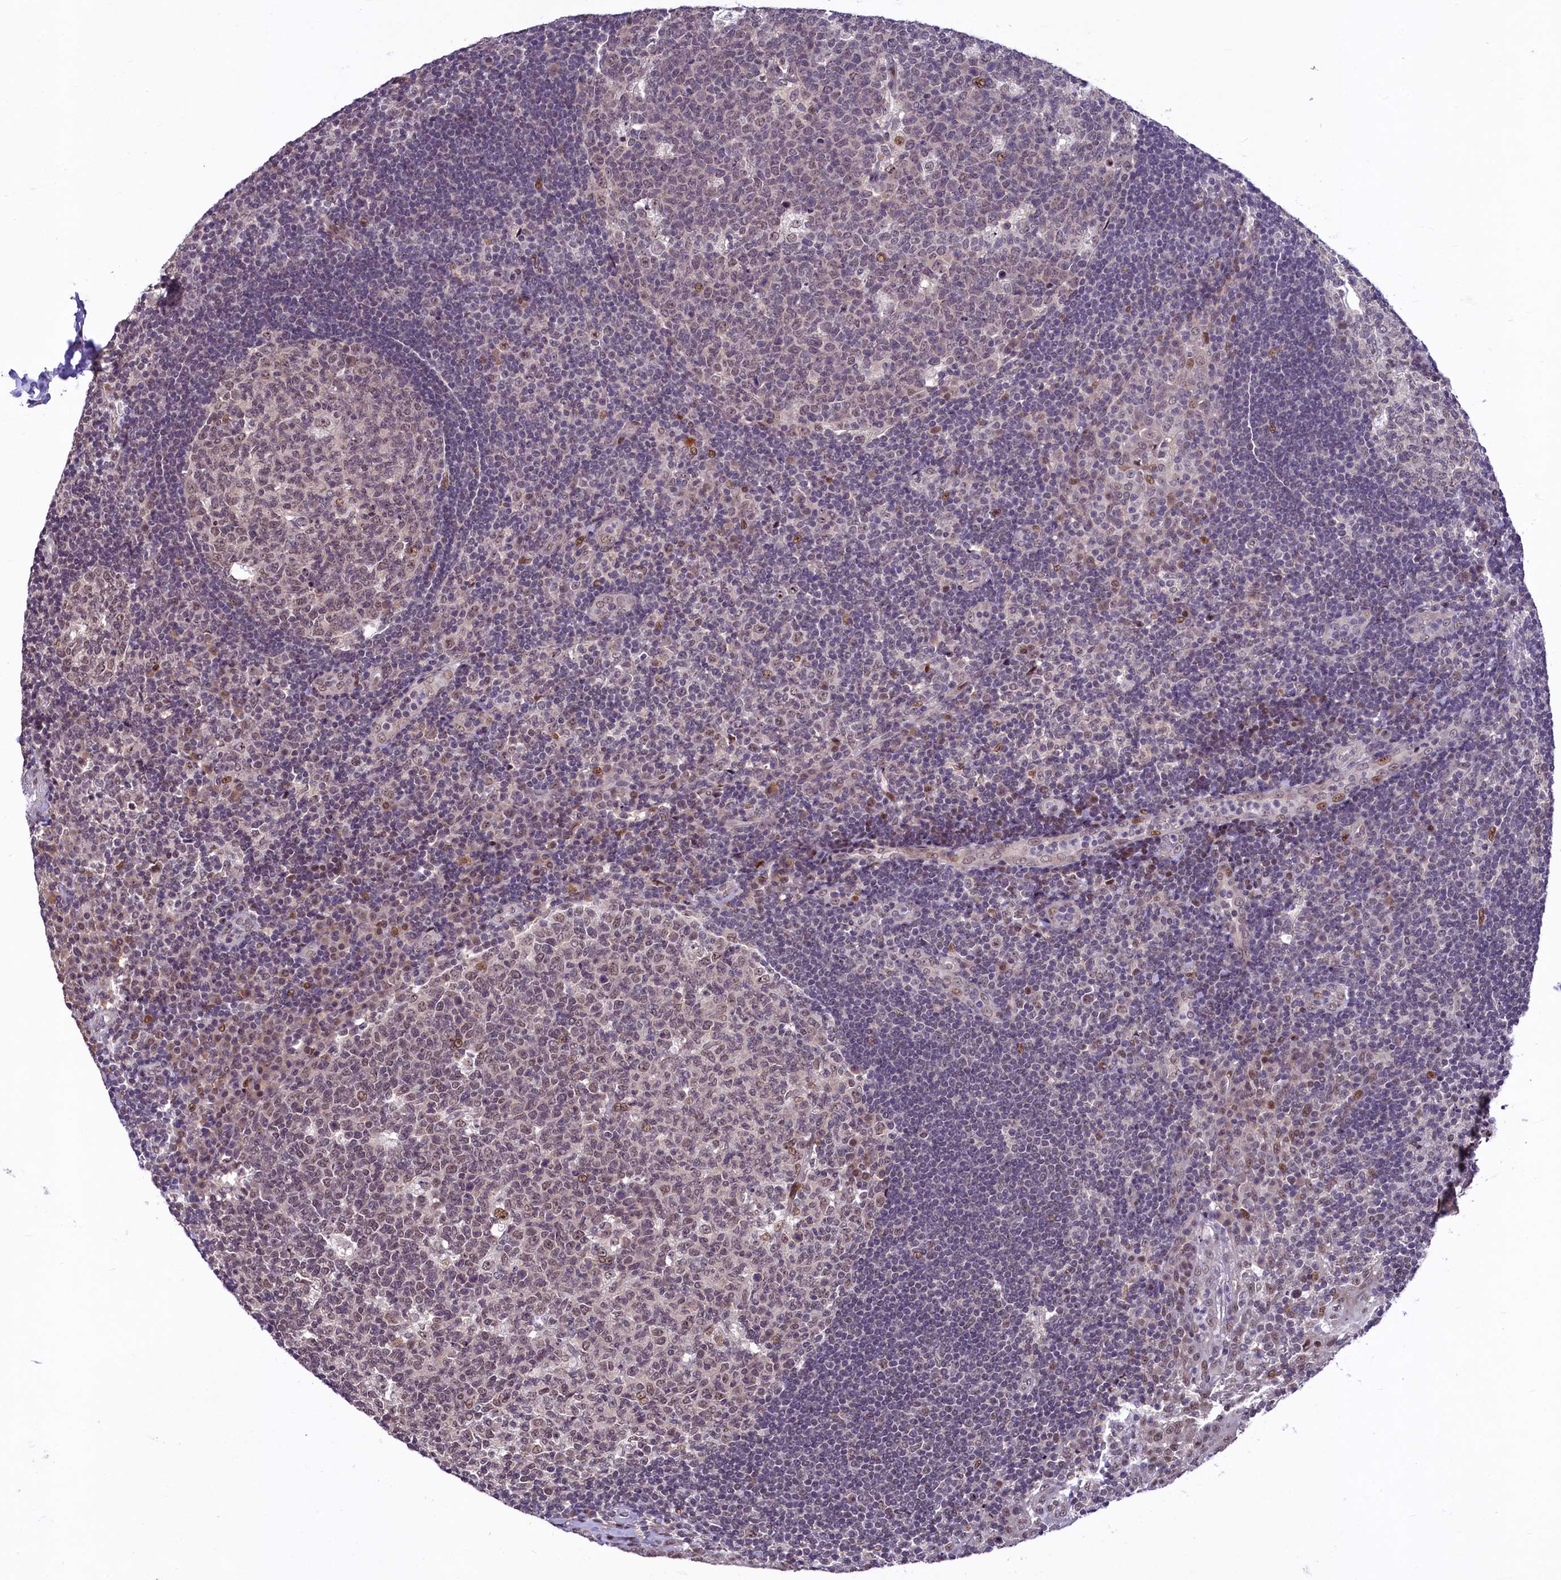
{"staining": {"intensity": "weak", "quantity": "25%-75%", "location": "nuclear"}, "tissue": "tonsil", "cell_type": "Germinal center cells", "image_type": "normal", "snomed": [{"axis": "morphology", "description": "Normal tissue, NOS"}, {"axis": "topography", "description": "Tonsil"}], "caption": "A brown stain labels weak nuclear positivity of a protein in germinal center cells of unremarkable tonsil. The staining is performed using DAB (3,3'-diaminobenzidine) brown chromogen to label protein expression. The nuclei are counter-stained blue using hematoxylin.", "gene": "ANKS3", "patient": {"sex": "female", "age": 40}}